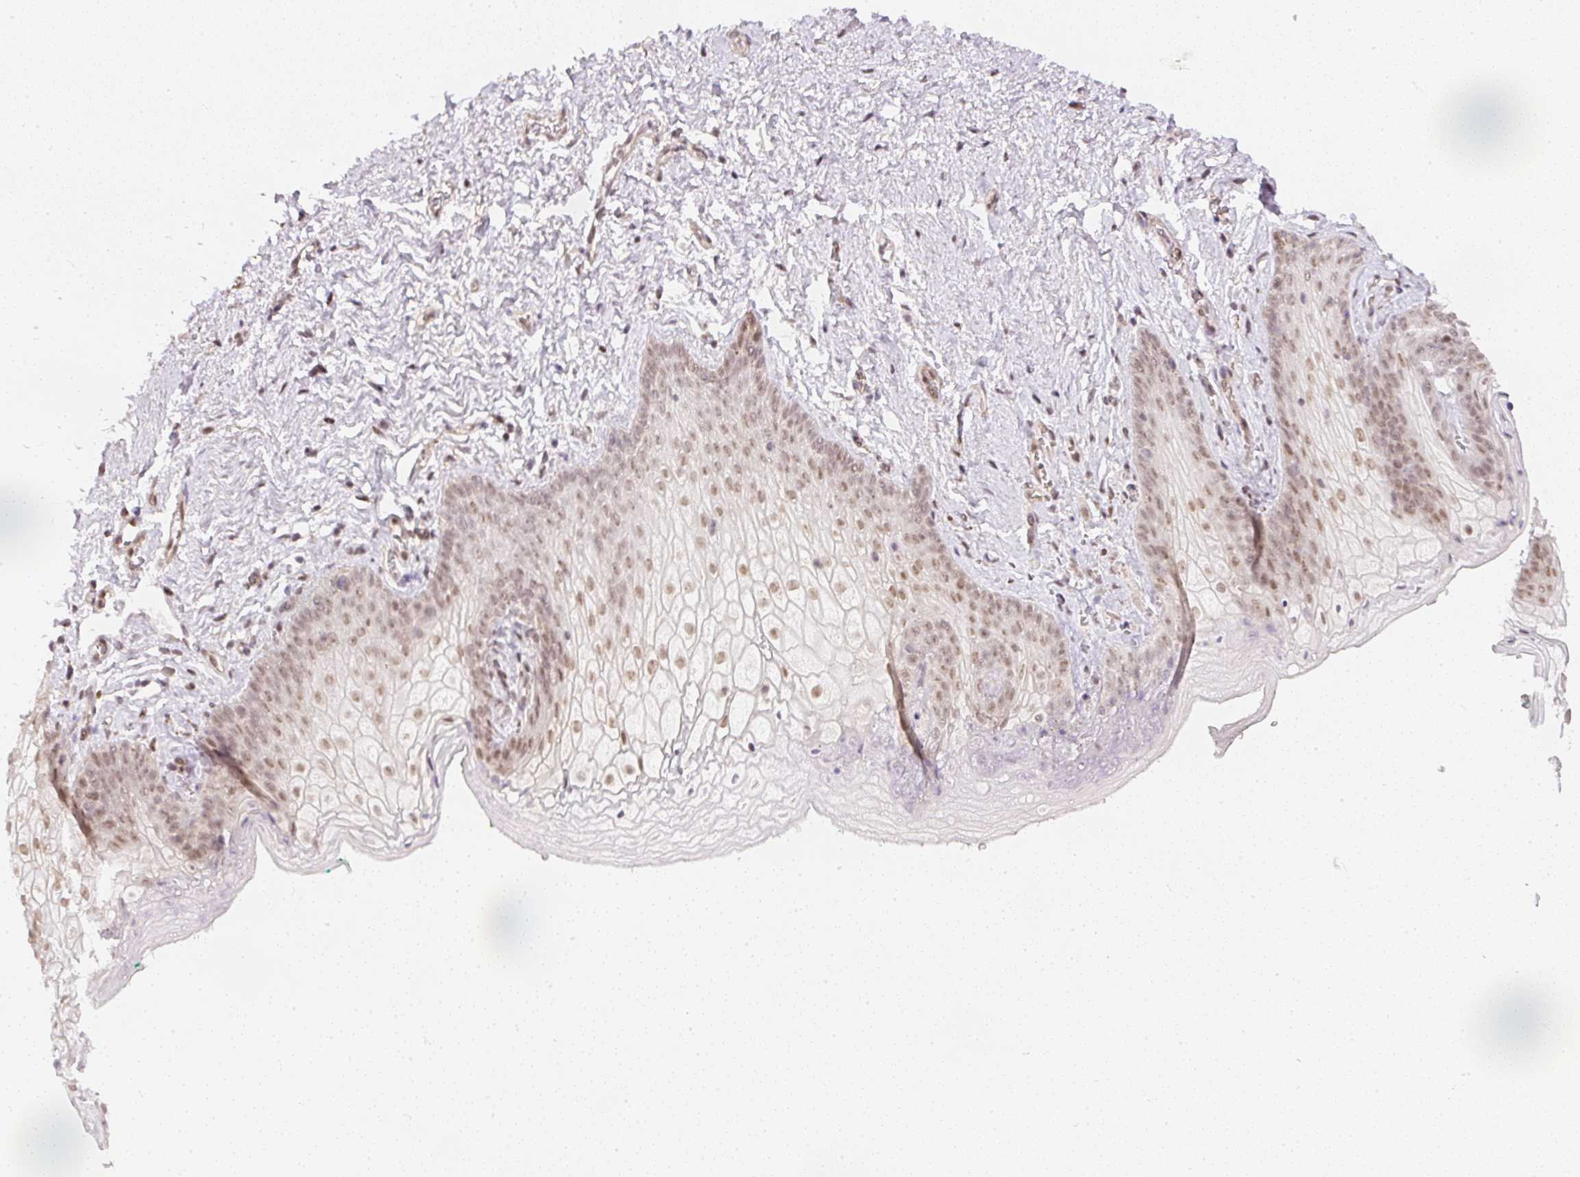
{"staining": {"intensity": "moderate", "quantity": ">75%", "location": "nuclear"}, "tissue": "vagina", "cell_type": "Squamous epithelial cells", "image_type": "normal", "snomed": [{"axis": "morphology", "description": "Normal tissue, NOS"}, {"axis": "topography", "description": "Vulva"}, {"axis": "topography", "description": "Vagina"}, {"axis": "topography", "description": "Peripheral nerve tissue"}], "caption": "A brown stain shows moderate nuclear expression of a protein in squamous epithelial cells of normal vagina. (Brightfield microscopy of DAB IHC at high magnification).", "gene": "DPPA4", "patient": {"sex": "female", "age": 66}}